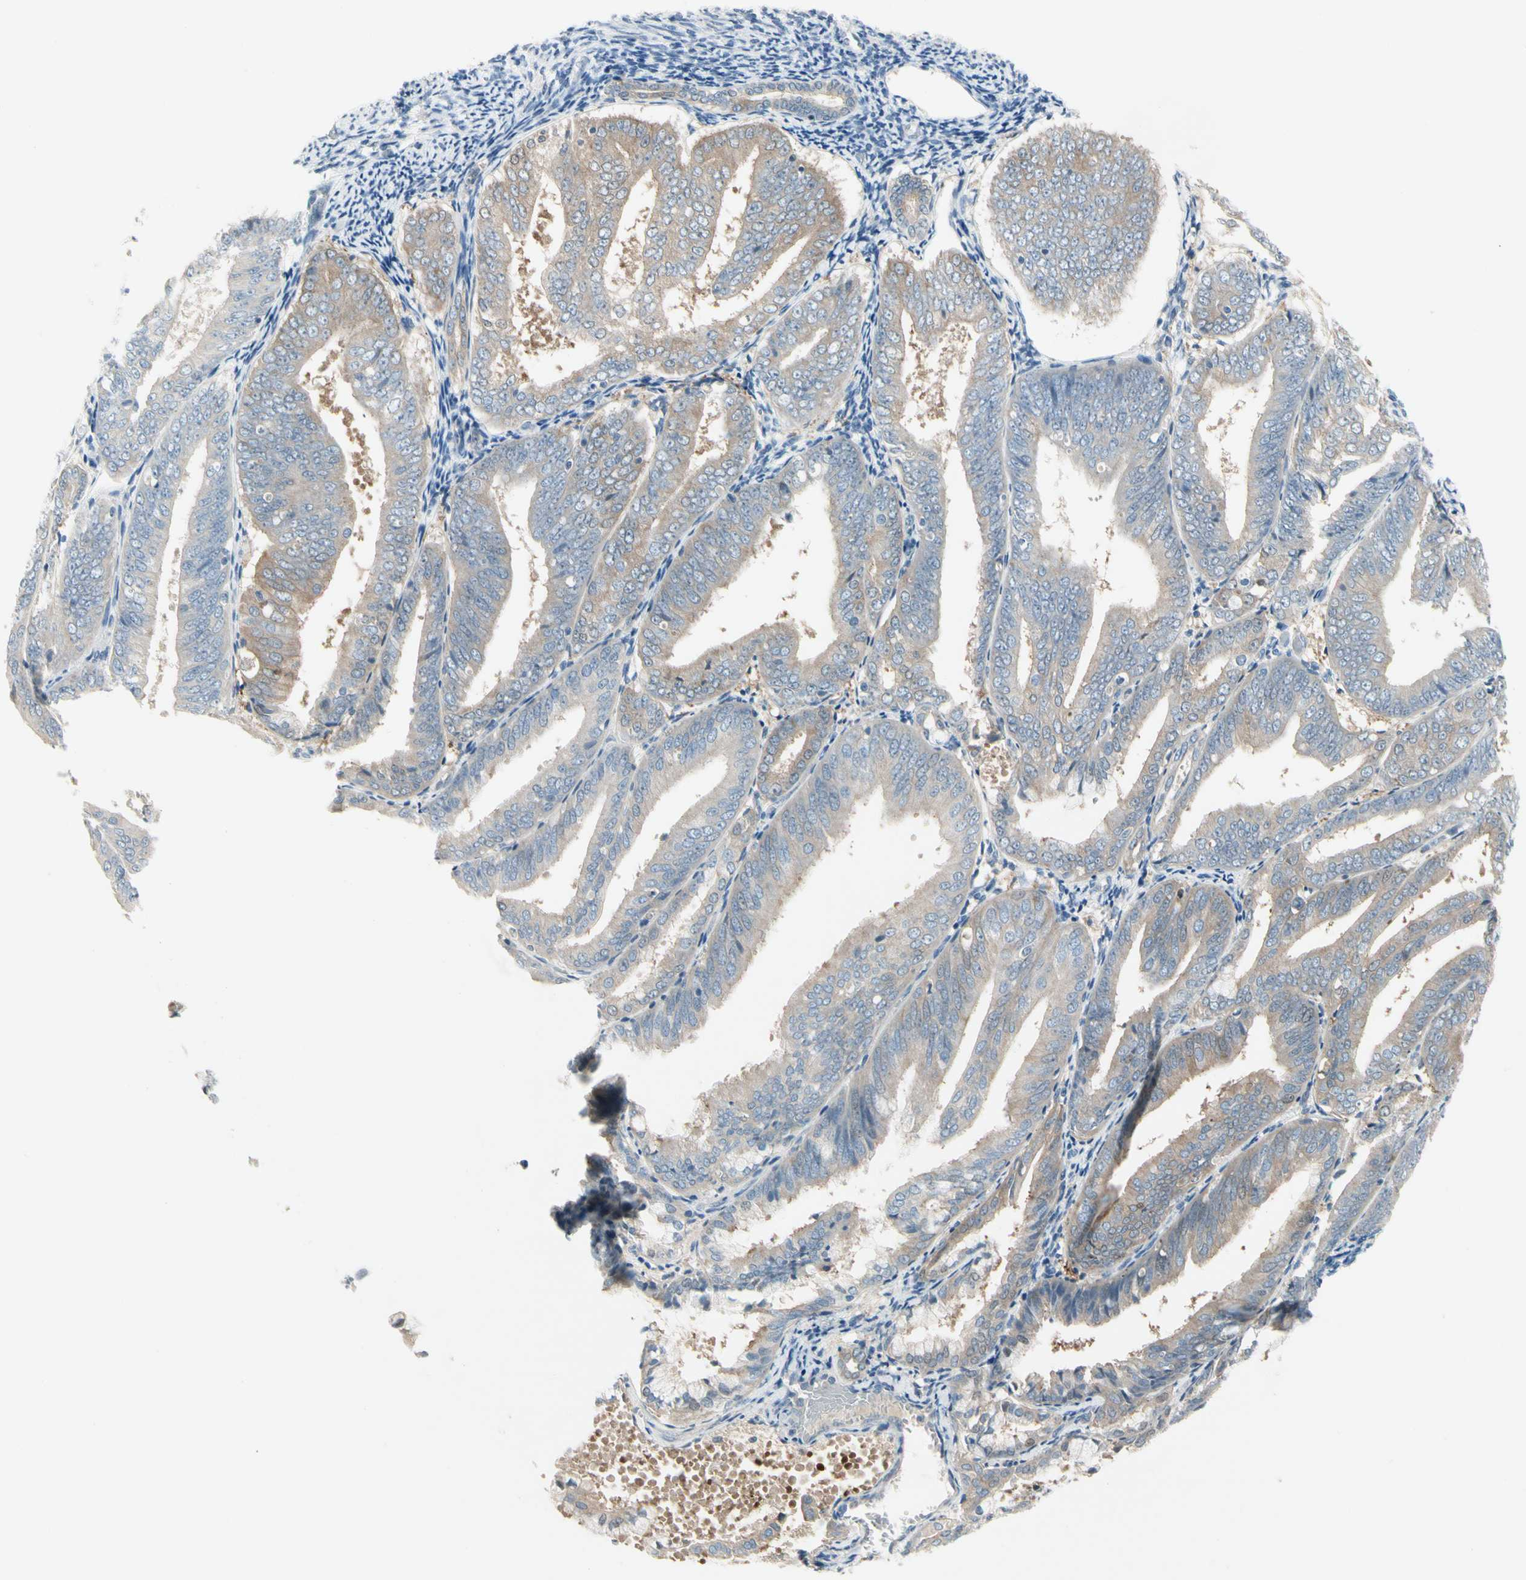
{"staining": {"intensity": "weak", "quantity": "25%-75%", "location": "cytoplasmic/membranous"}, "tissue": "endometrial cancer", "cell_type": "Tumor cells", "image_type": "cancer", "snomed": [{"axis": "morphology", "description": "Adenocarcinoma, NOS"}, {"axis": "topography", "description": "Endometrium"}], "caption": "There is low levels of weak cytoplasmic/membranous staining in tumor cells of endometrial adenocarcinoma, as demonstrated by immunohistochemical staining (brown color).", "gene": "CYP2E1", "patient": {"sex": "female", "age": 63}}